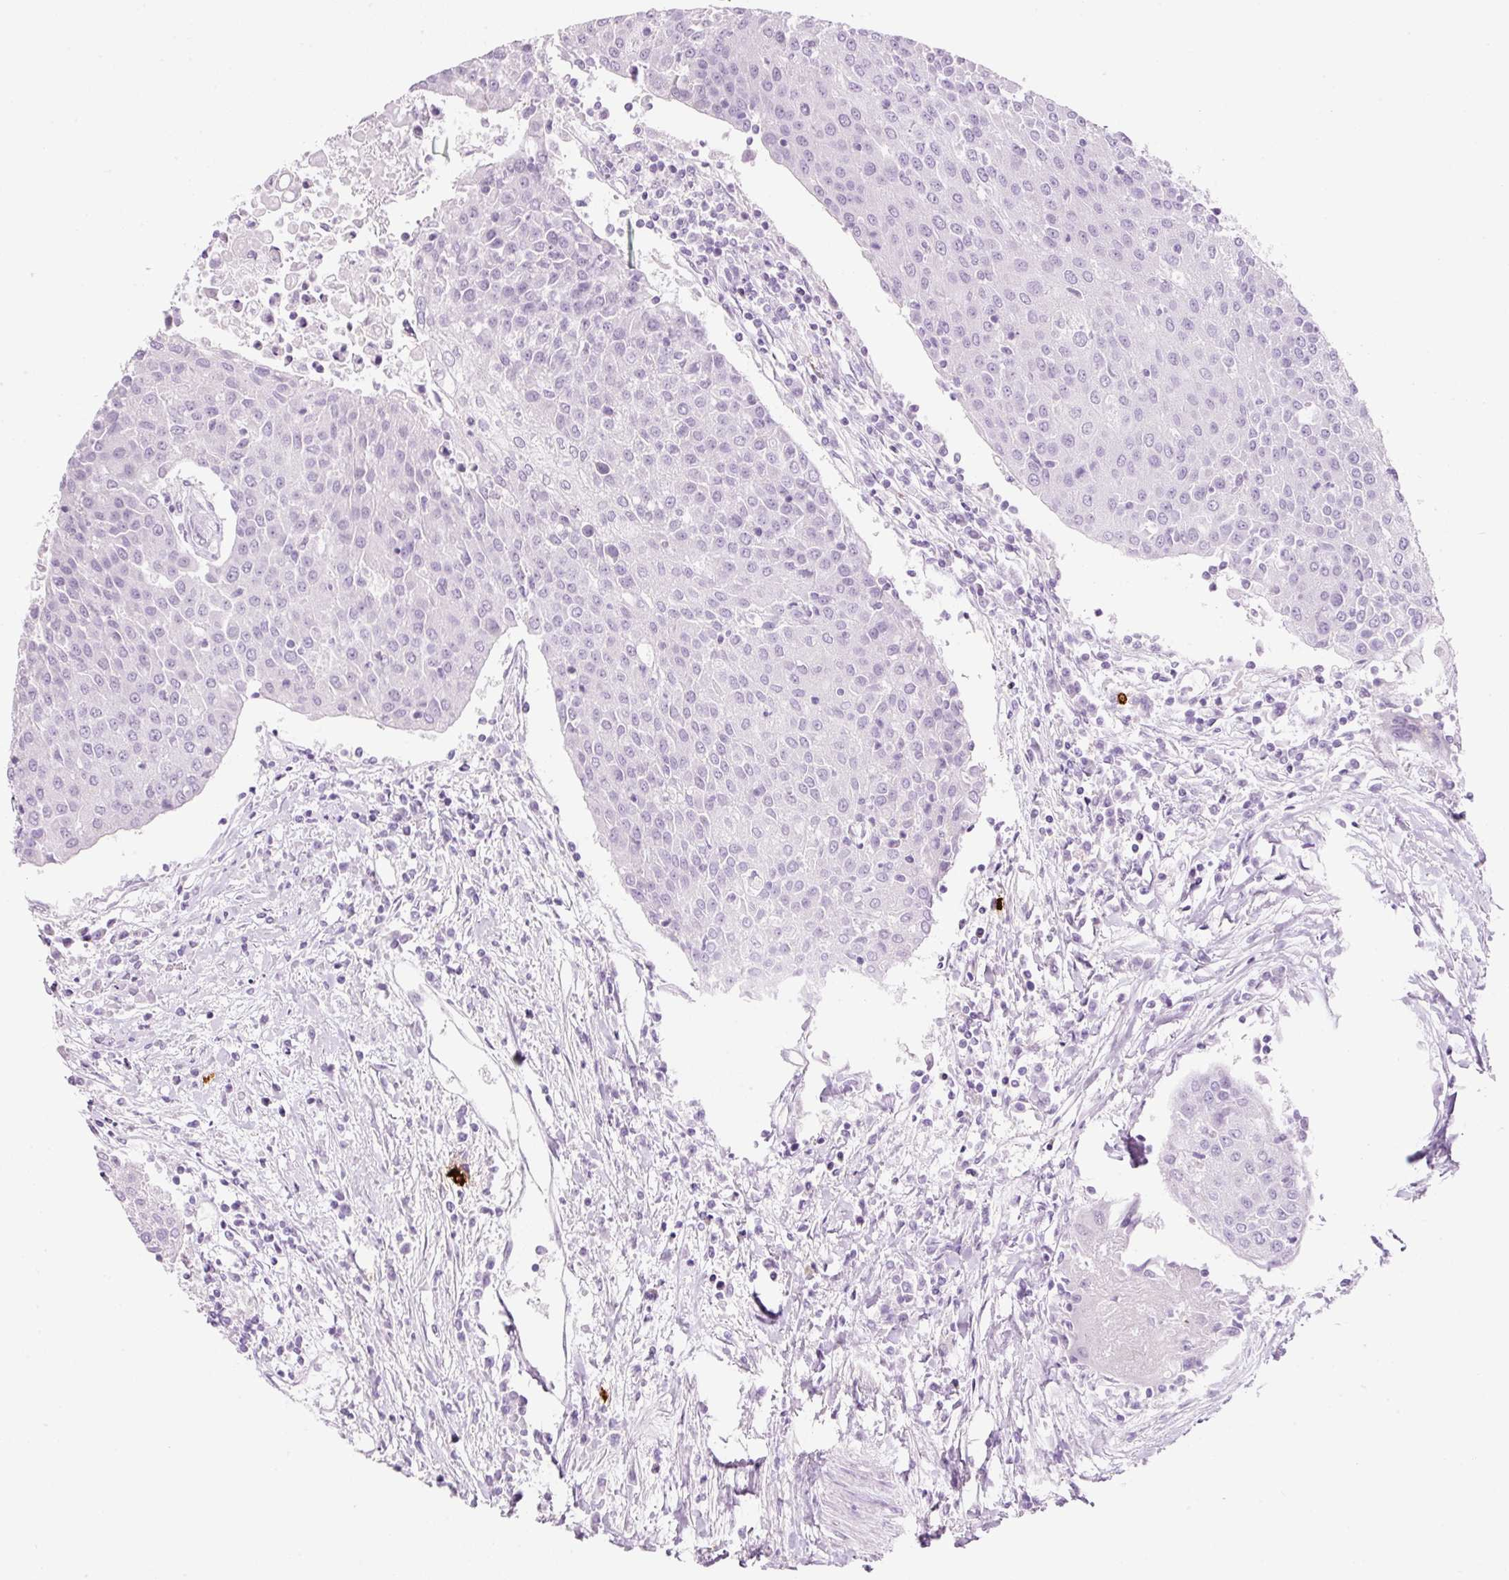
{"staining": {"intensity": "negative", "quantity": "none", "location": "none"}, "tissue": "urothelial cancer", "cell_type": "Tumor cells", "image_type": "cancer", "snomed": [{"axis": "morphology", "description": "Urothelial carcinoma, High grade"}, {"axis": "topography", "description": "Urinary bladder"}], "caption": "High power microscopy micrograph of an immunohistochemistry (IHC) micrograph of urothelial cancer, revealing no significant staining in tumor cells. (IHC, brightfield microscopy, high magnification).", "gene": "CMA1", "patient": {"sex": "female", "age": 85}}